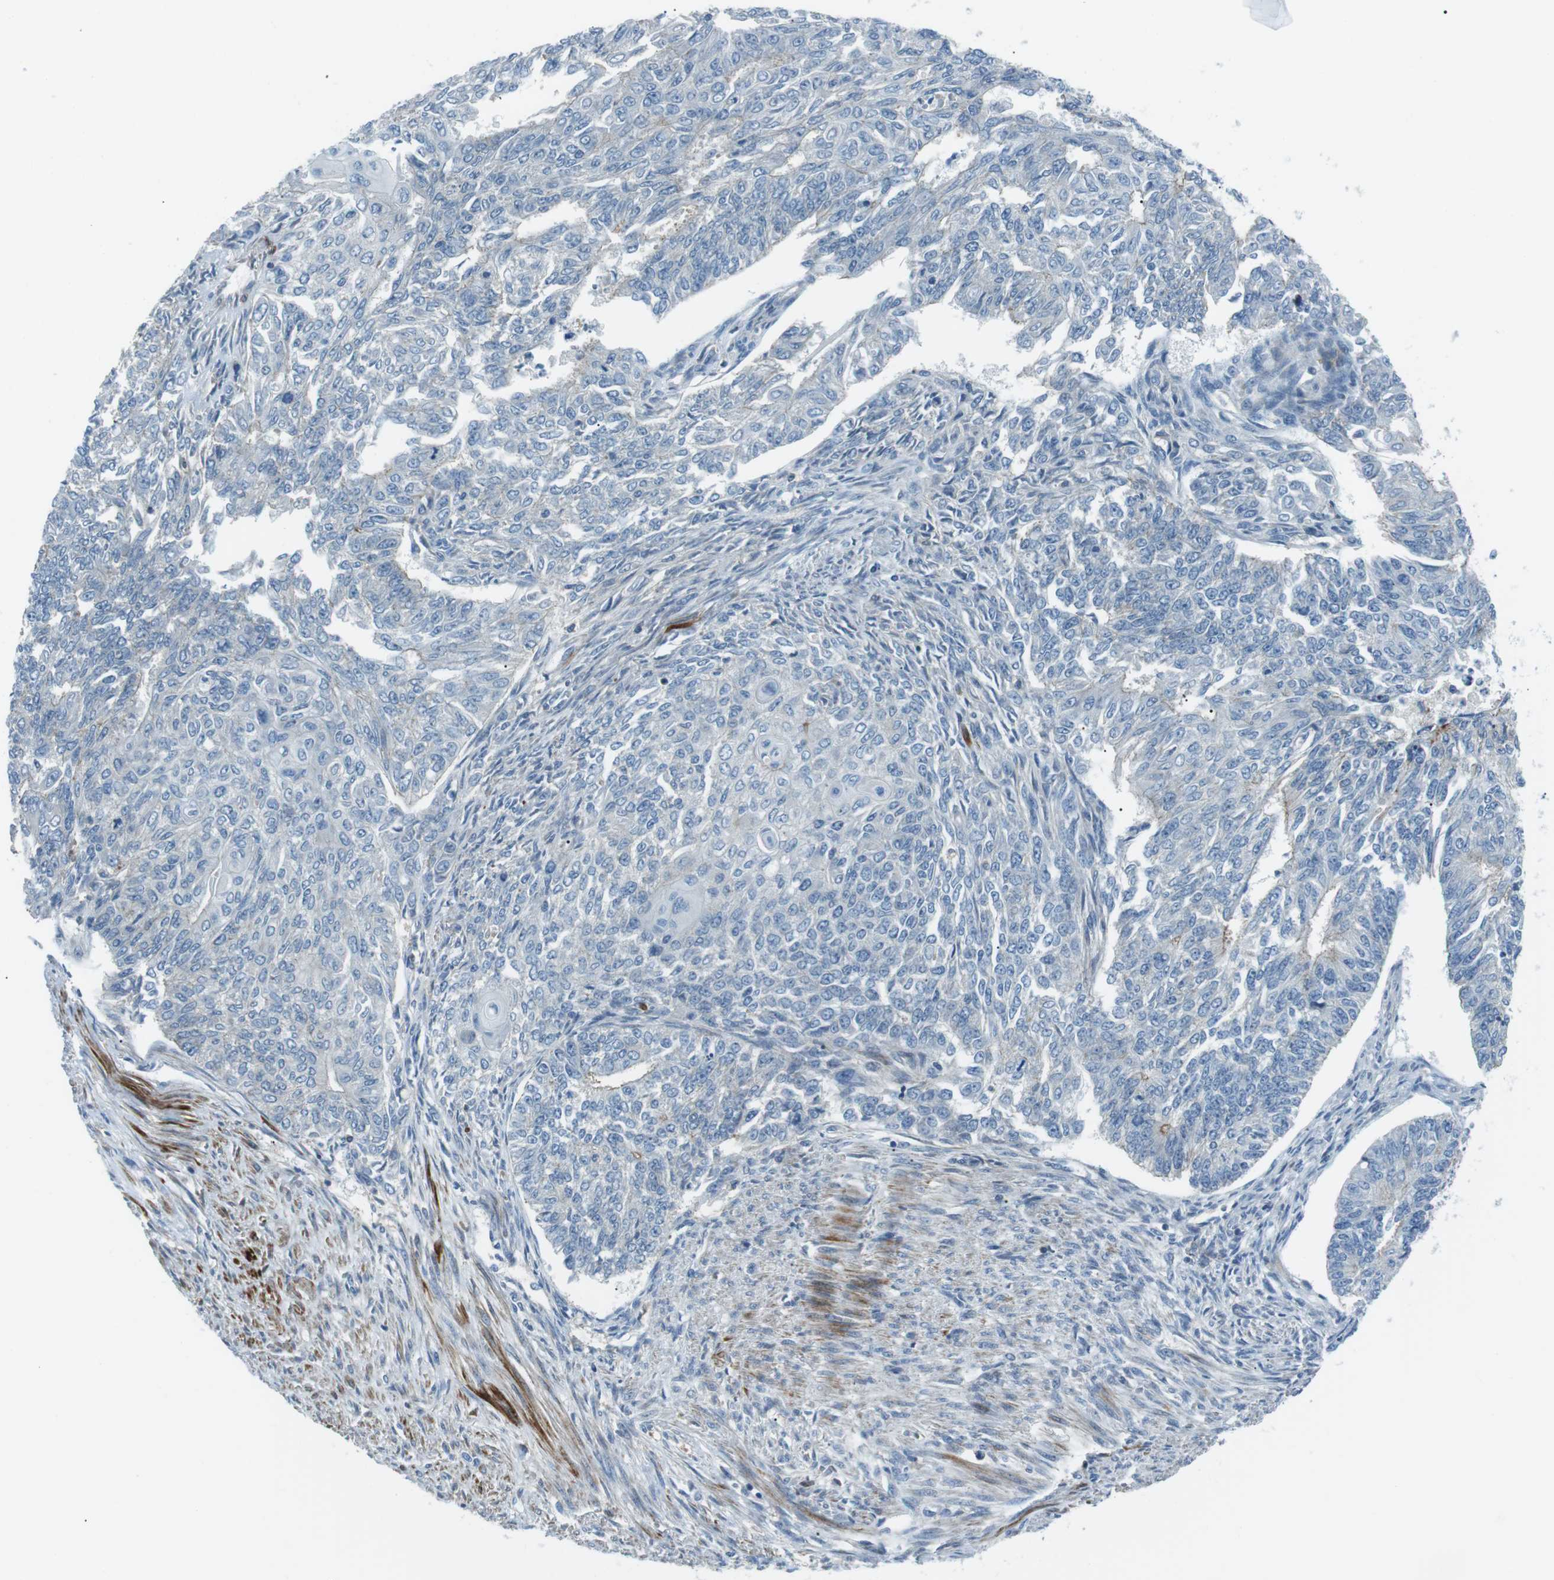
{"staining": {"intensity": "negative", "quantity": "none", "location": "none"}, "tissue": "endometrial cancer", "cell_type": "Tumor cells", "image_type": "cancer", "snomed": [{"axis": "morphology", "description": "Adenocarcinoma, NOS"}, {"axis": "topography", "description": "Endometrium"}], "caption": "This is an IHC photomicrograph of human adenocarcinoma (endometrial). There is no expression in tumor cells.", "gene": "ARVCF", "patient": {"sex": "female", "age": 32}}